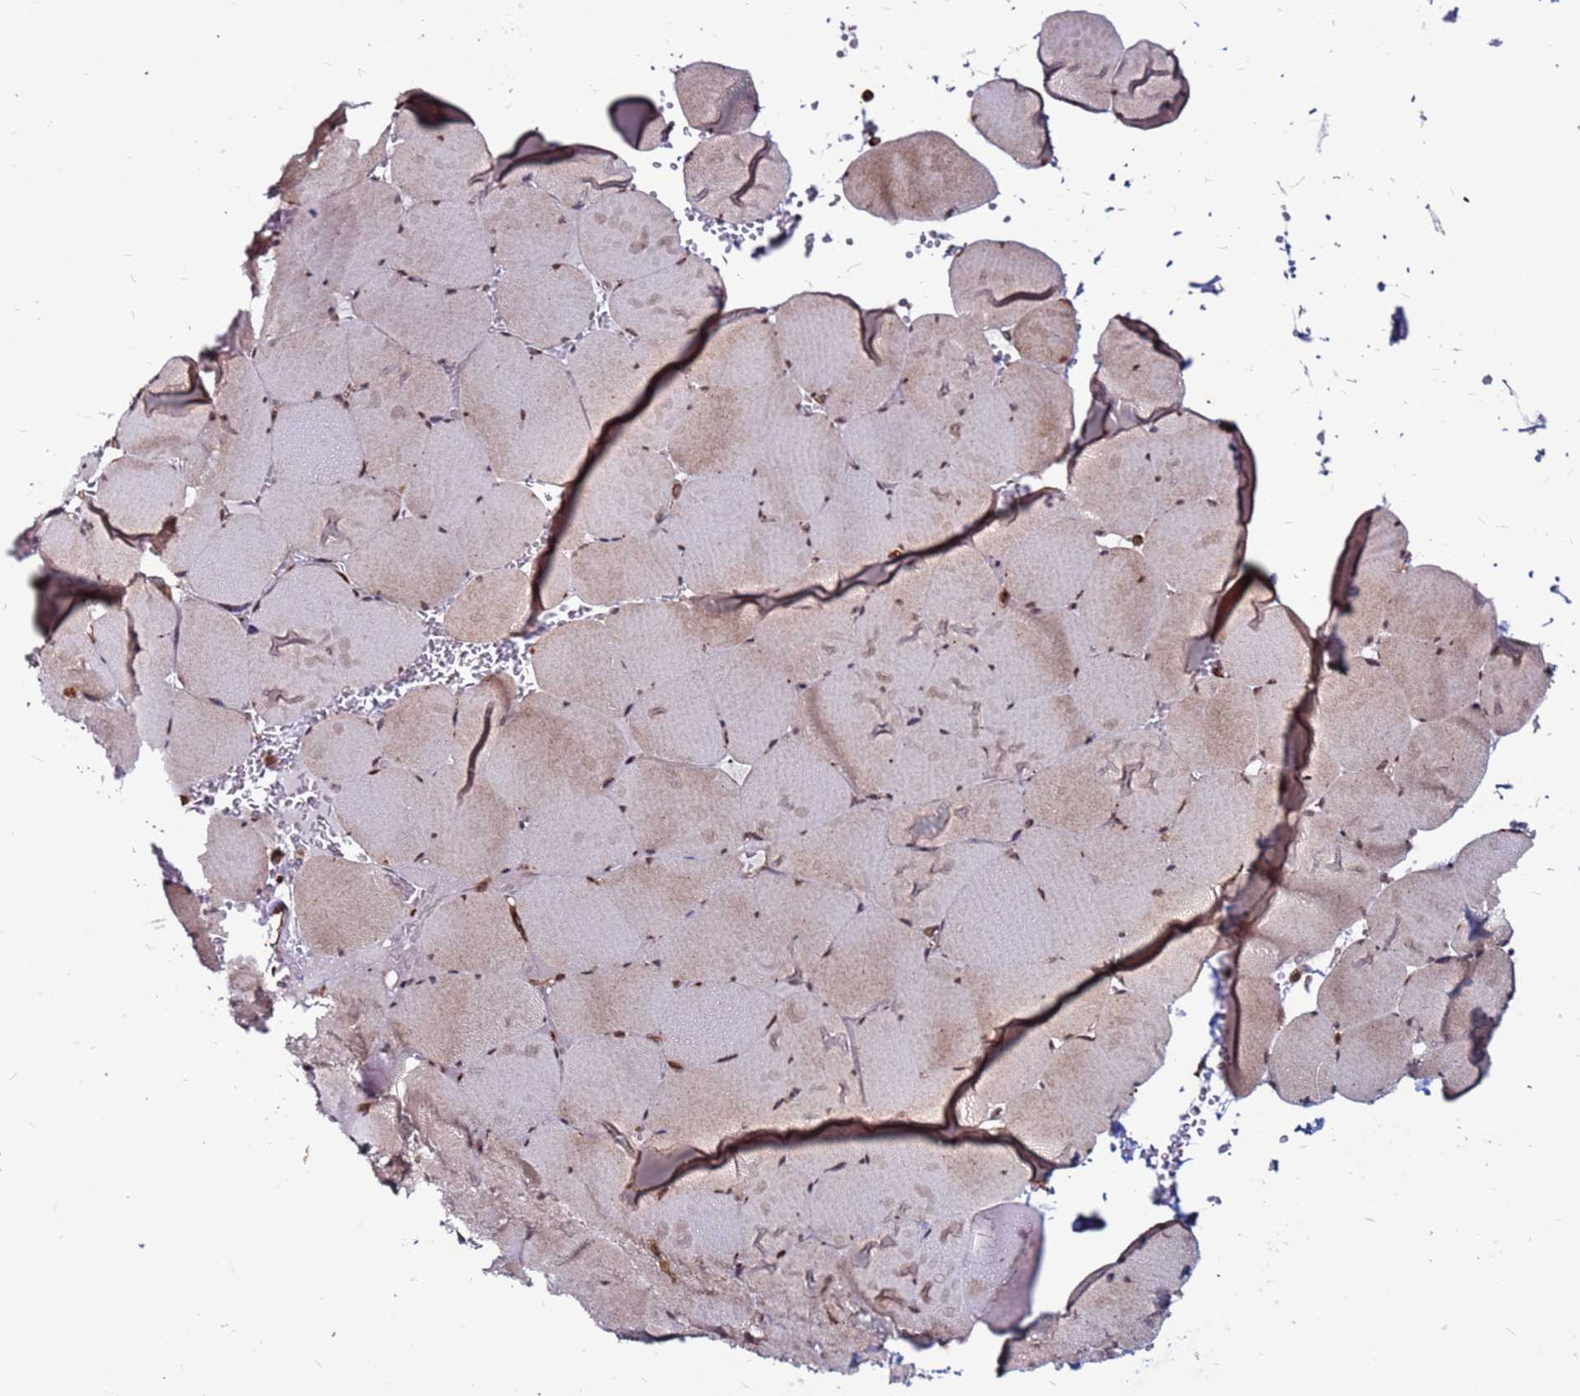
{"staining": {"intensity": "moderate", "quantity": ">75%", "location": "cytoplasmic/membranous,nuclear"}, "tissue": "skeletal muscle", "cell_type": "Myocytes", "image_type": "normal", "snomed": [{"axis": "morphology", "description": "Normal tissue, NOS"}, {"axis": "topography", "description": "Skeletal muscle"}, {"axis": "topography", "description": "Head-Neck"}], "caption": "Immunohistochemical staining of benign human skeletal muscle displays moderate cytoplasmic/membranous,nuclear protein expression in approximately >75% of myocytes.", "gene": "CLK3", "patient": {"sex": "male", "age": 66}}